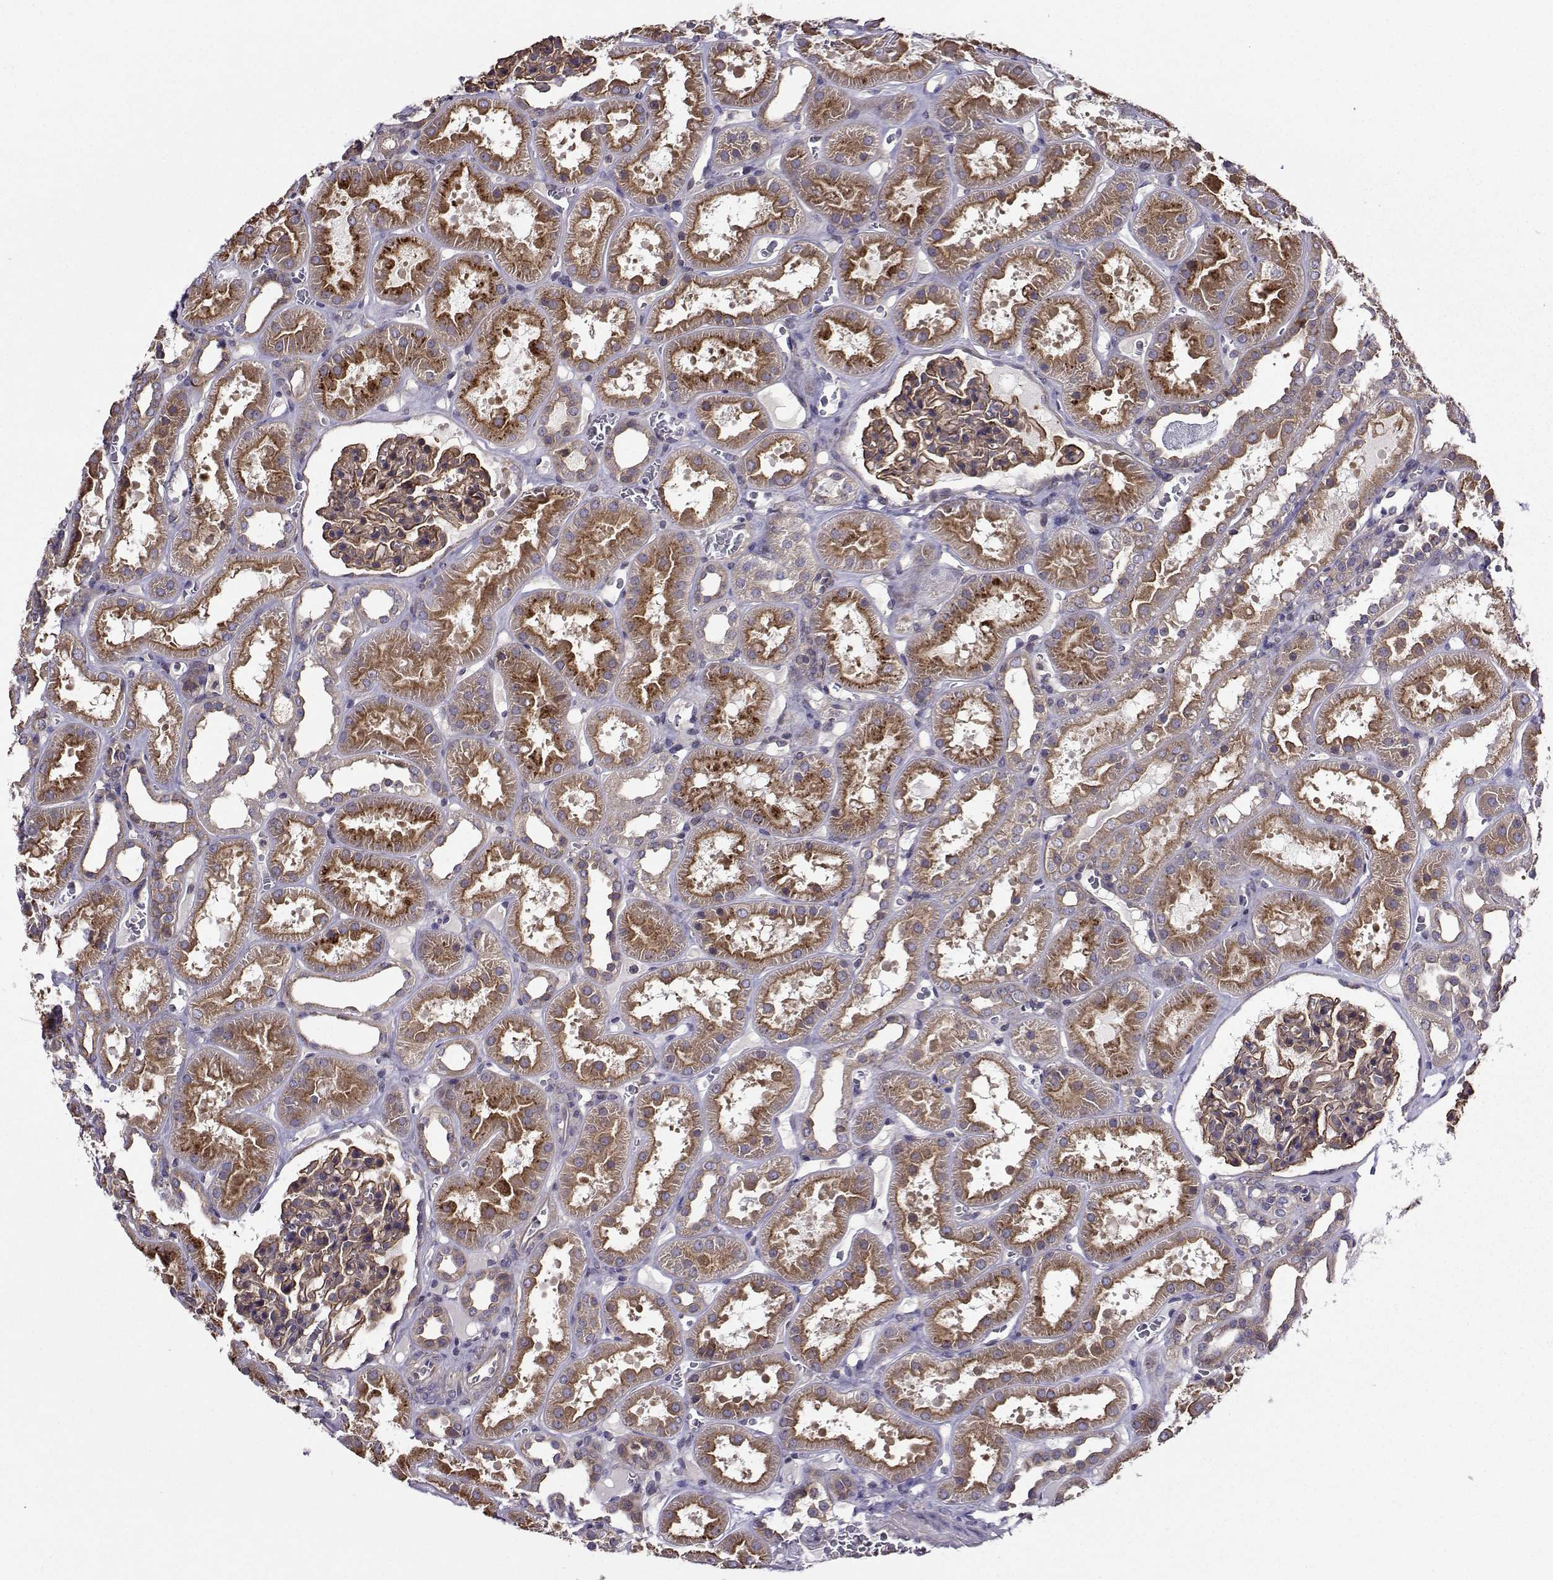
{"staining": {"intensity": "moderate", "quantity": ">75%", "location": "cytoplasmic/membranous"}, "tissue": "kidney", "cell_type": "Cells in glomeruli", "image_type": "normal", "snomed": [{"axis": "morphology", "description": "Normal tissue, NOS"}, {"axis": "topography", "description": "Kidney"}], "caption": "This histopathology image displays immunohistochemistry (IHC) staining of benign kidney, with medium moderate cytoplasmic/membranous expression in approximately >75% of cells in glomeruli.", "gene": "ITGB8", "patient": {"sex": "female", "age": 41}}